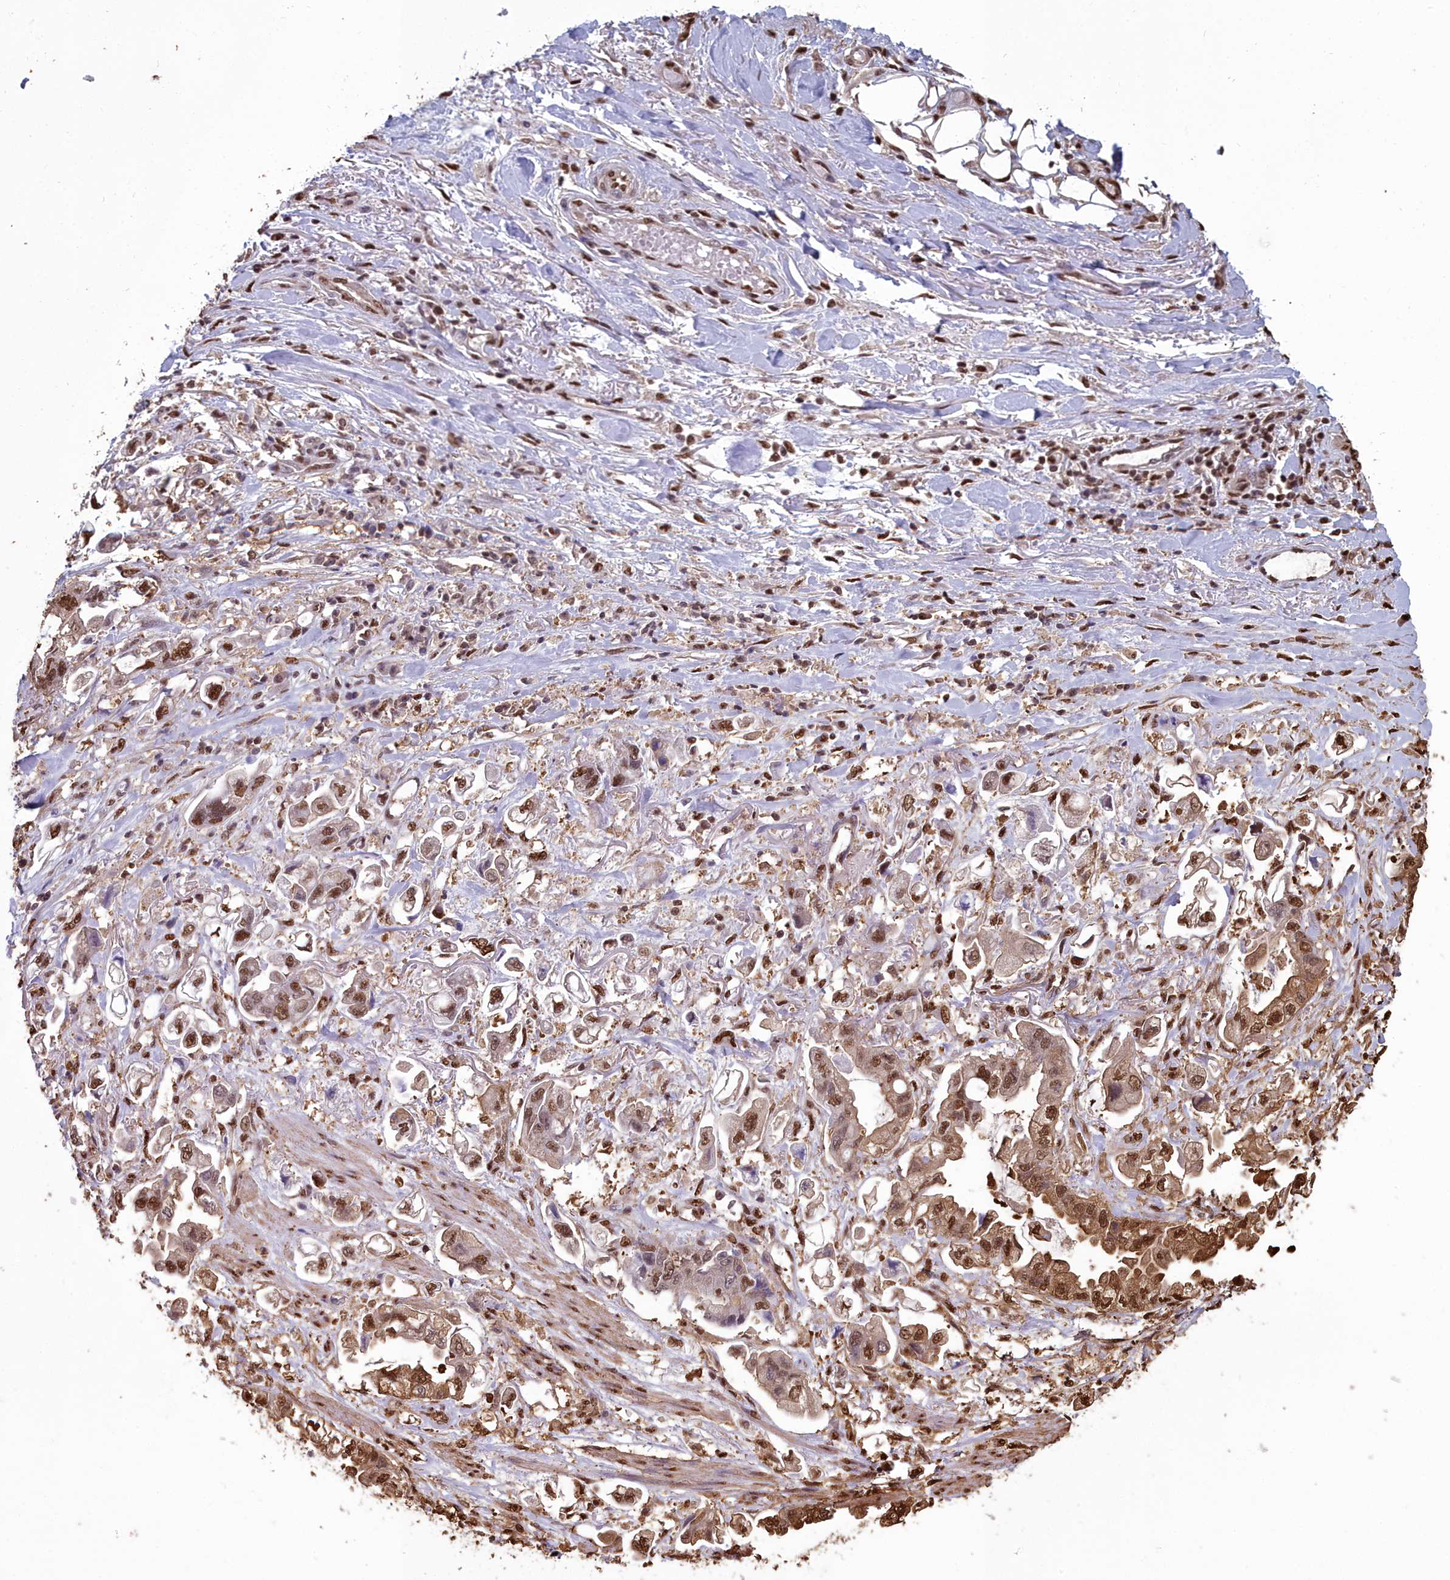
{"staining": {"intensity": "moderate", "quantity": ">75%", "location": "cytoplasmic/membranous,nuclear"}, "tissue": "stomach cancer", "cell_type": "Tumor cells", "image_type": "cancer", "snomed": [{"axis": "morphology", "description": "Adenocarcinoma, NOS"}, {"axis": "topography", "description": "Stomach"}], "caption": "Stomach cancer was stained to show a protein in brown. There is medium levels of moderate cytoplasmic/membranous and nuclear positivity in about >75% of tumor cells. Nuclei are stained in blue.", "gene": "GAPDH", "patient": {"sex": "male", "age": 62}}